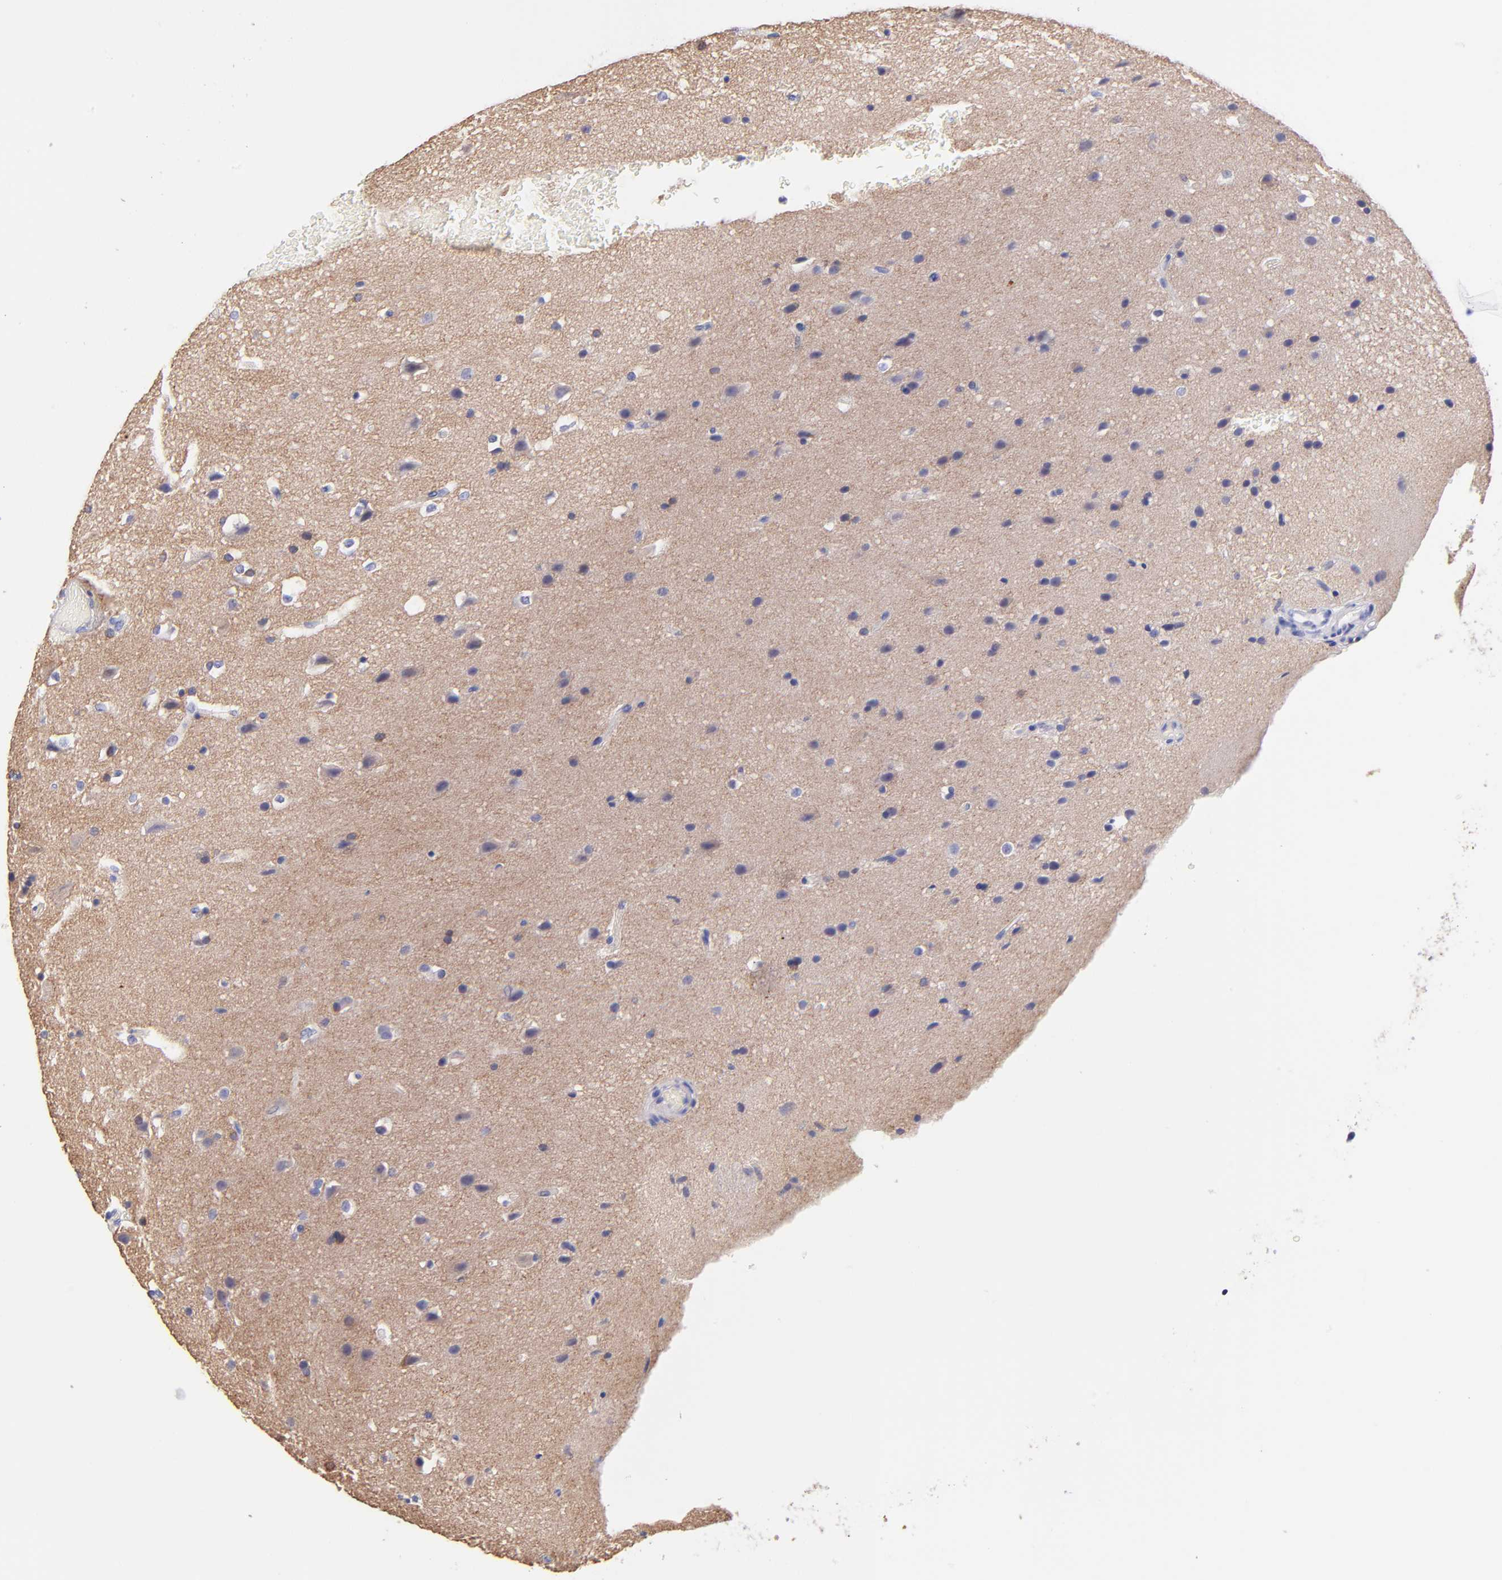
{"staining": {"intensity": "negative", "quantity": "none", "location": "none"}, "tissue": "glioma", "cell_type": "Tumor cells", "image_type": "cancer", "snomed": [{"axis": "morphology", "description": "Glioma, malignant, Low grade"}, {"axis": "topography", "description": "Cerebral cortex"}], "caption": "Immunohistochemistry (IHC) of glioma exhibits no staining in tumor cells.", "gene": "RAB3B", "patient": {"sex": "female", "age": 47}}